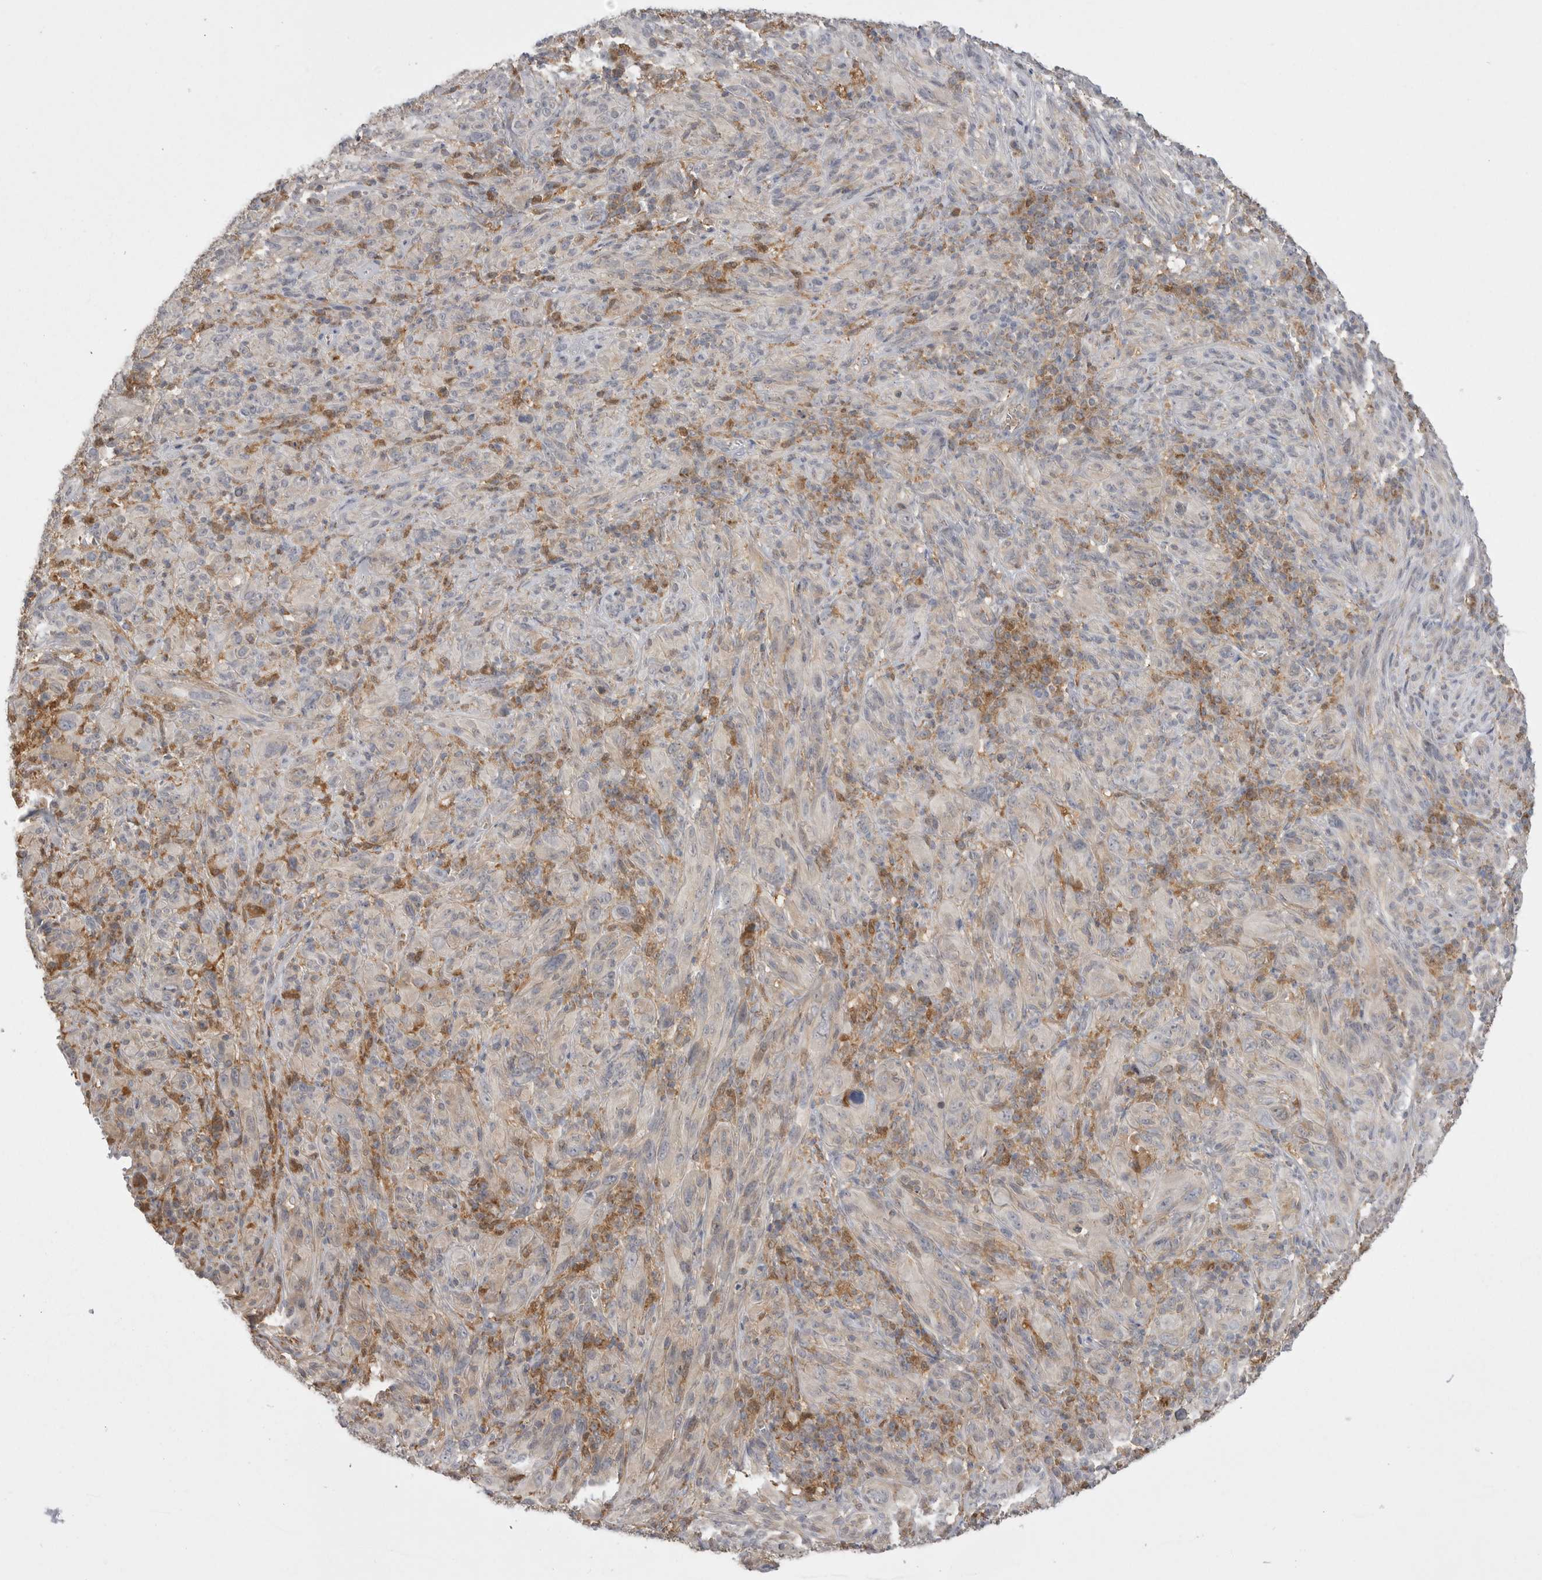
{"staining": {"intensity": "negative", "quantity": "none", "location": "none"}, "tissue": "melanoma", "cell_type": "Tumor cells", "image_type": "cancer", "snomed": [{"axis": "morphology", "description": "Malignant melanoma, NOS"}, {"axis": "topography", "description": "Skin of head"}], "caption": "Protein analysis of malignant melanoma demonstrates no significant expression in tumor cells. Brightfield microscopy of immunohistochemistry (IHC) stained with DAB (3,3'-diaminobenzidine) (brown) and hematoxylin (blue), captured at high magnification.", "gene": "KYAT3", "patient": {"sex": "male", "age": 96}}